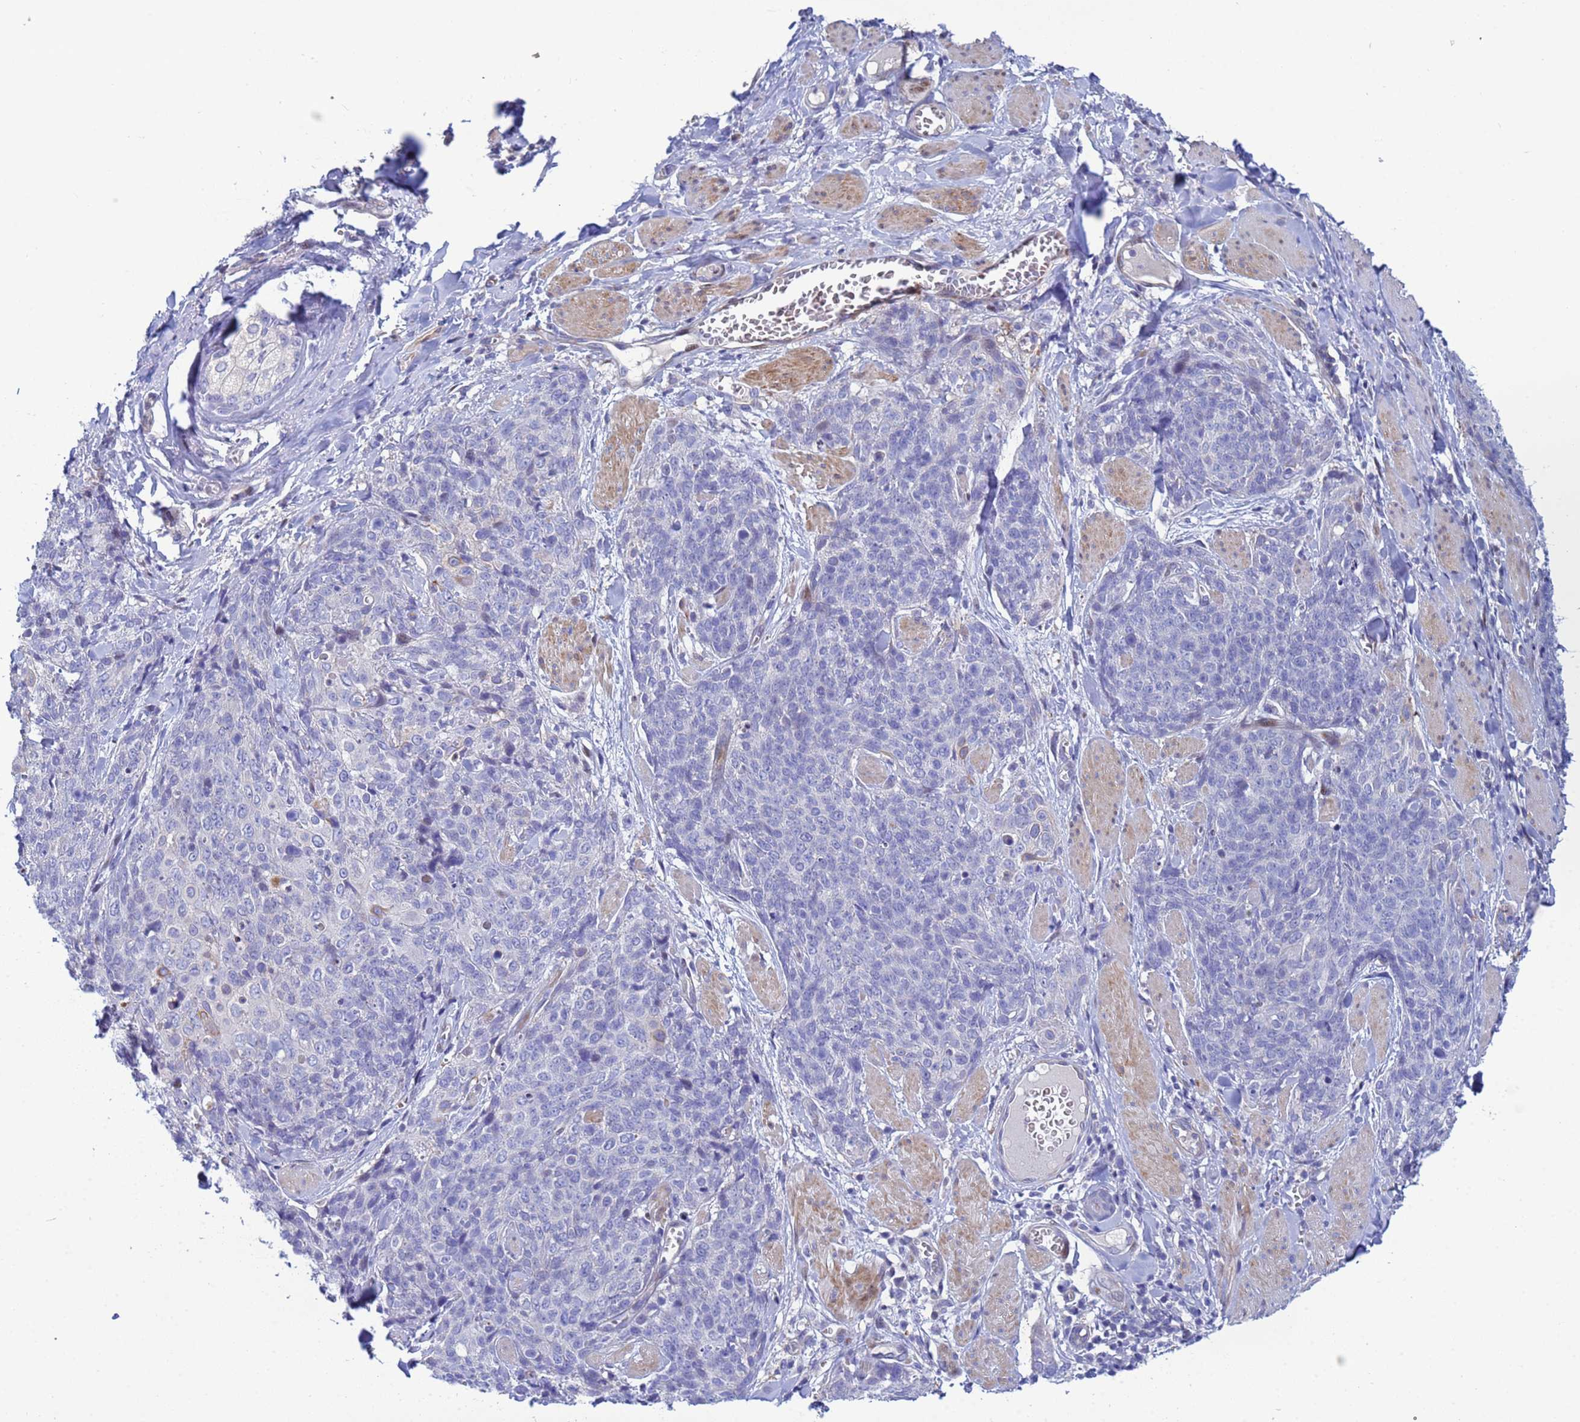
{"staining": {"intensity": "negative", "quantity": "none", "location": "none"}, "tissue": "skin cancer", "cell_type": "Tumor cells", "image_type": "cancer", "snomed": [{"axis": "morphology", "description": "Squamous cell carcinoma, NOS"}, {"axis": "topography", "description": "Skin"}, {"axis": "topography", "description": "Vulva"}], "caption": "Skin cancer was stained to show a protein in brown. There is no significant positivity in tumor cells.", "gene": "PPP6R1", "patient": {"sex": "female", "age": 85}}